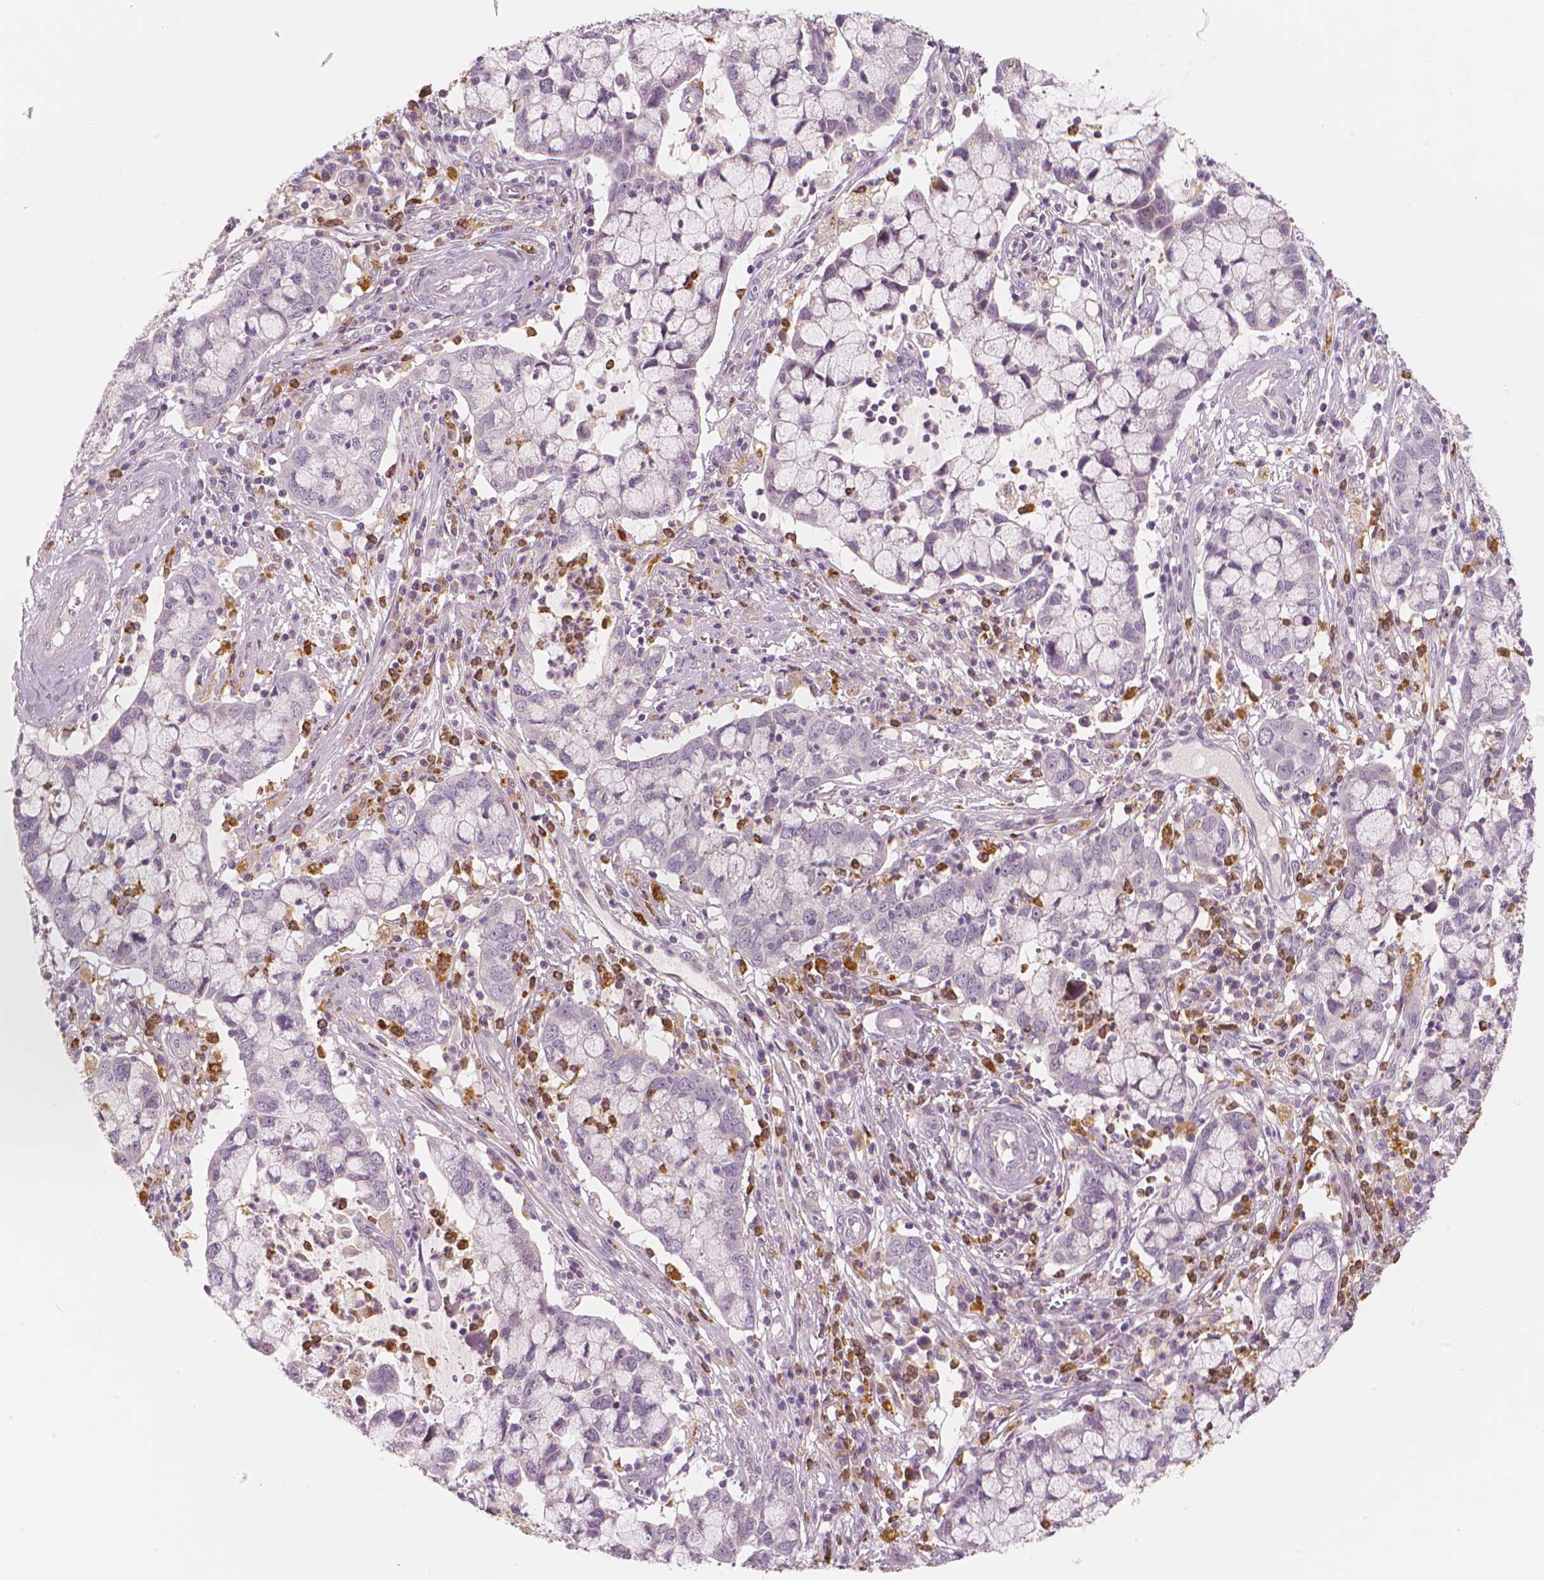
{"staining": {"intensity": "negative", "quantity": "none", "location": "none"}, "tissue": "cervical cancer", "cell_type": "Tumor cells", "image_type": "cancer", "snomed": [{"axis": "morphology", "description": "Adenocarcinoma, NOS"}, {"axis": "topography", "description": "Cervix"}], "caption": "The IHC micrograph has no significant expression in tumor cells of cervical adenocarcinoma tissue.", "gene": "RNASE7", "patient": {"sex": "female", "age": 40}}